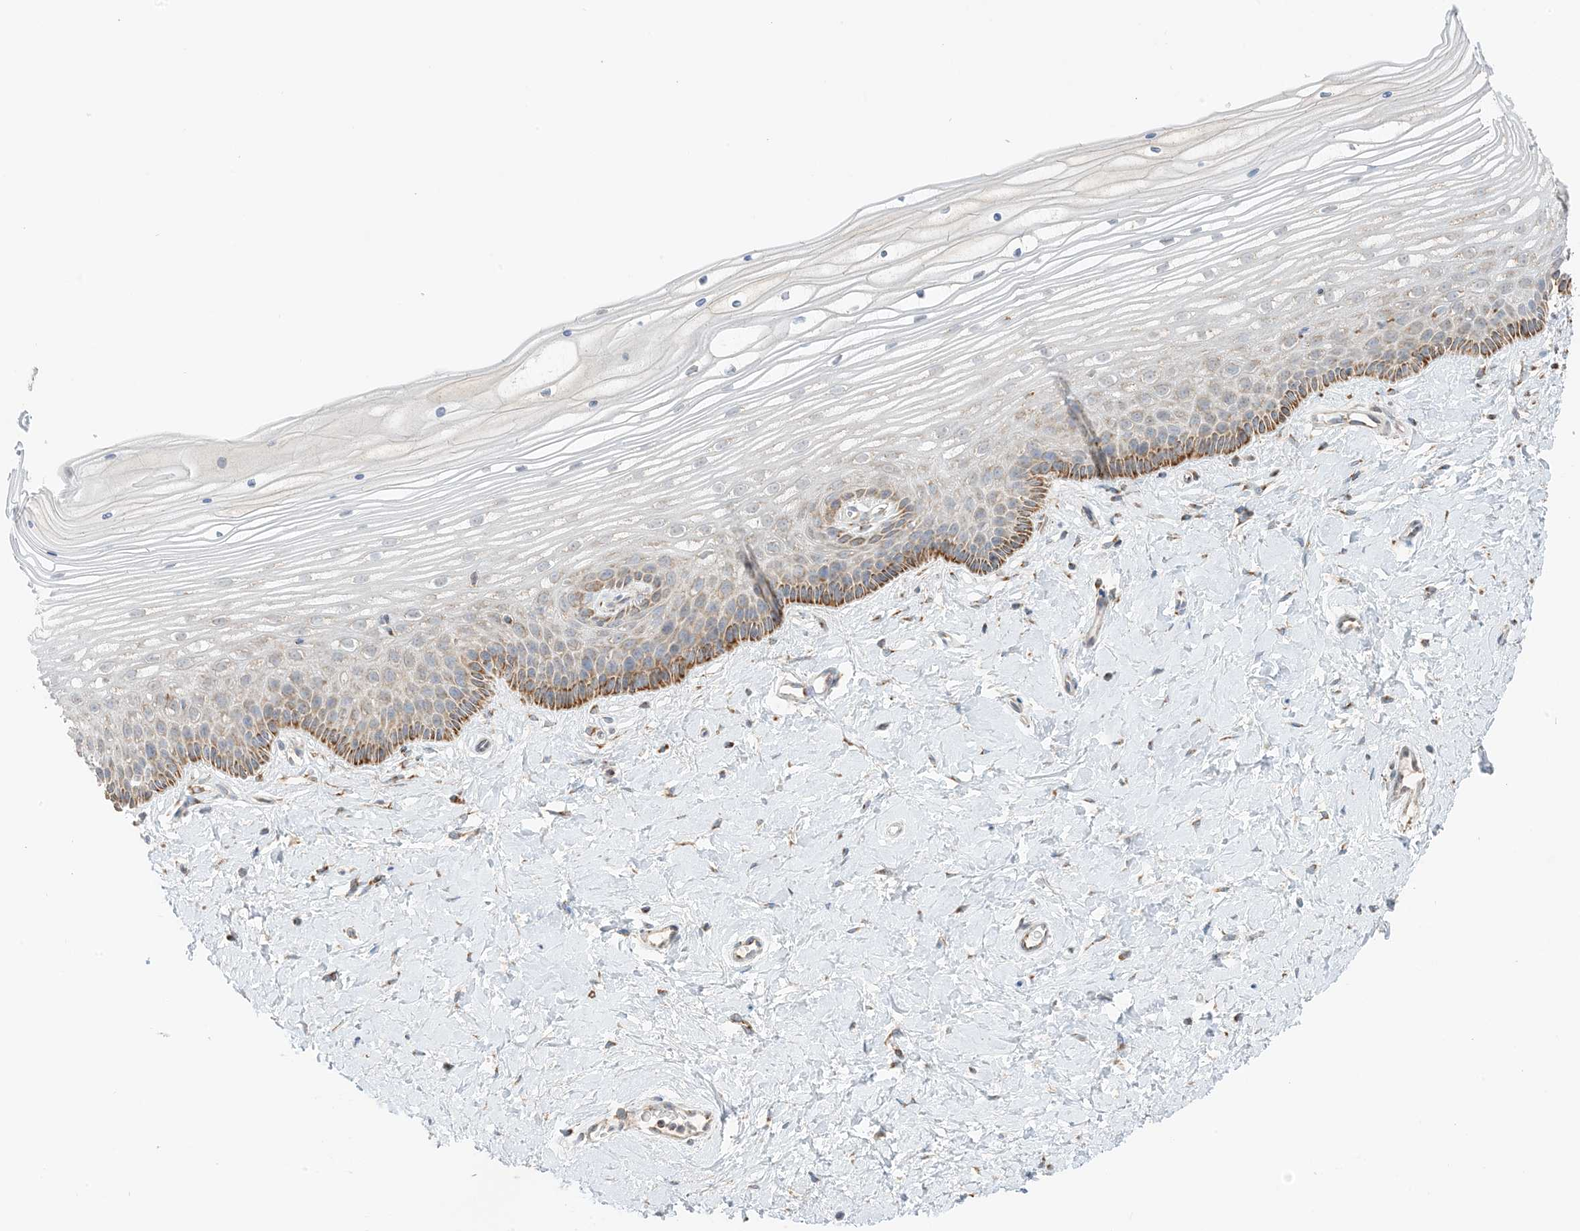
{"staining": {"intensity": "strong", "quantity": "25%-75%", "location": "cytoplasmic/membranous"}, "tissue": "vagina", "cell_type": "Squamous epithelial cells", "image_type": "normal", "snomed": [{"axis": "morphology", "description": "Normal tissue, NOS"}, {"axis": "topography", "description": "Vagina"}, {"axis": "topography", "description": "Cervix"}], "caption": "IHC staining of normal vagina, which displays high levels of strong cytoplasmic/membranous positivity in about 25%-75% of squamous epithelial cells indicating strong cytoplasmic/membranous protein positivity. The staining was performed using DAB (brown) for protein detection and nuclei were counterstained in hematoxylin (blue).", "gene": "SLC25A12", "patient": {"sex": "female", "age": 40}}